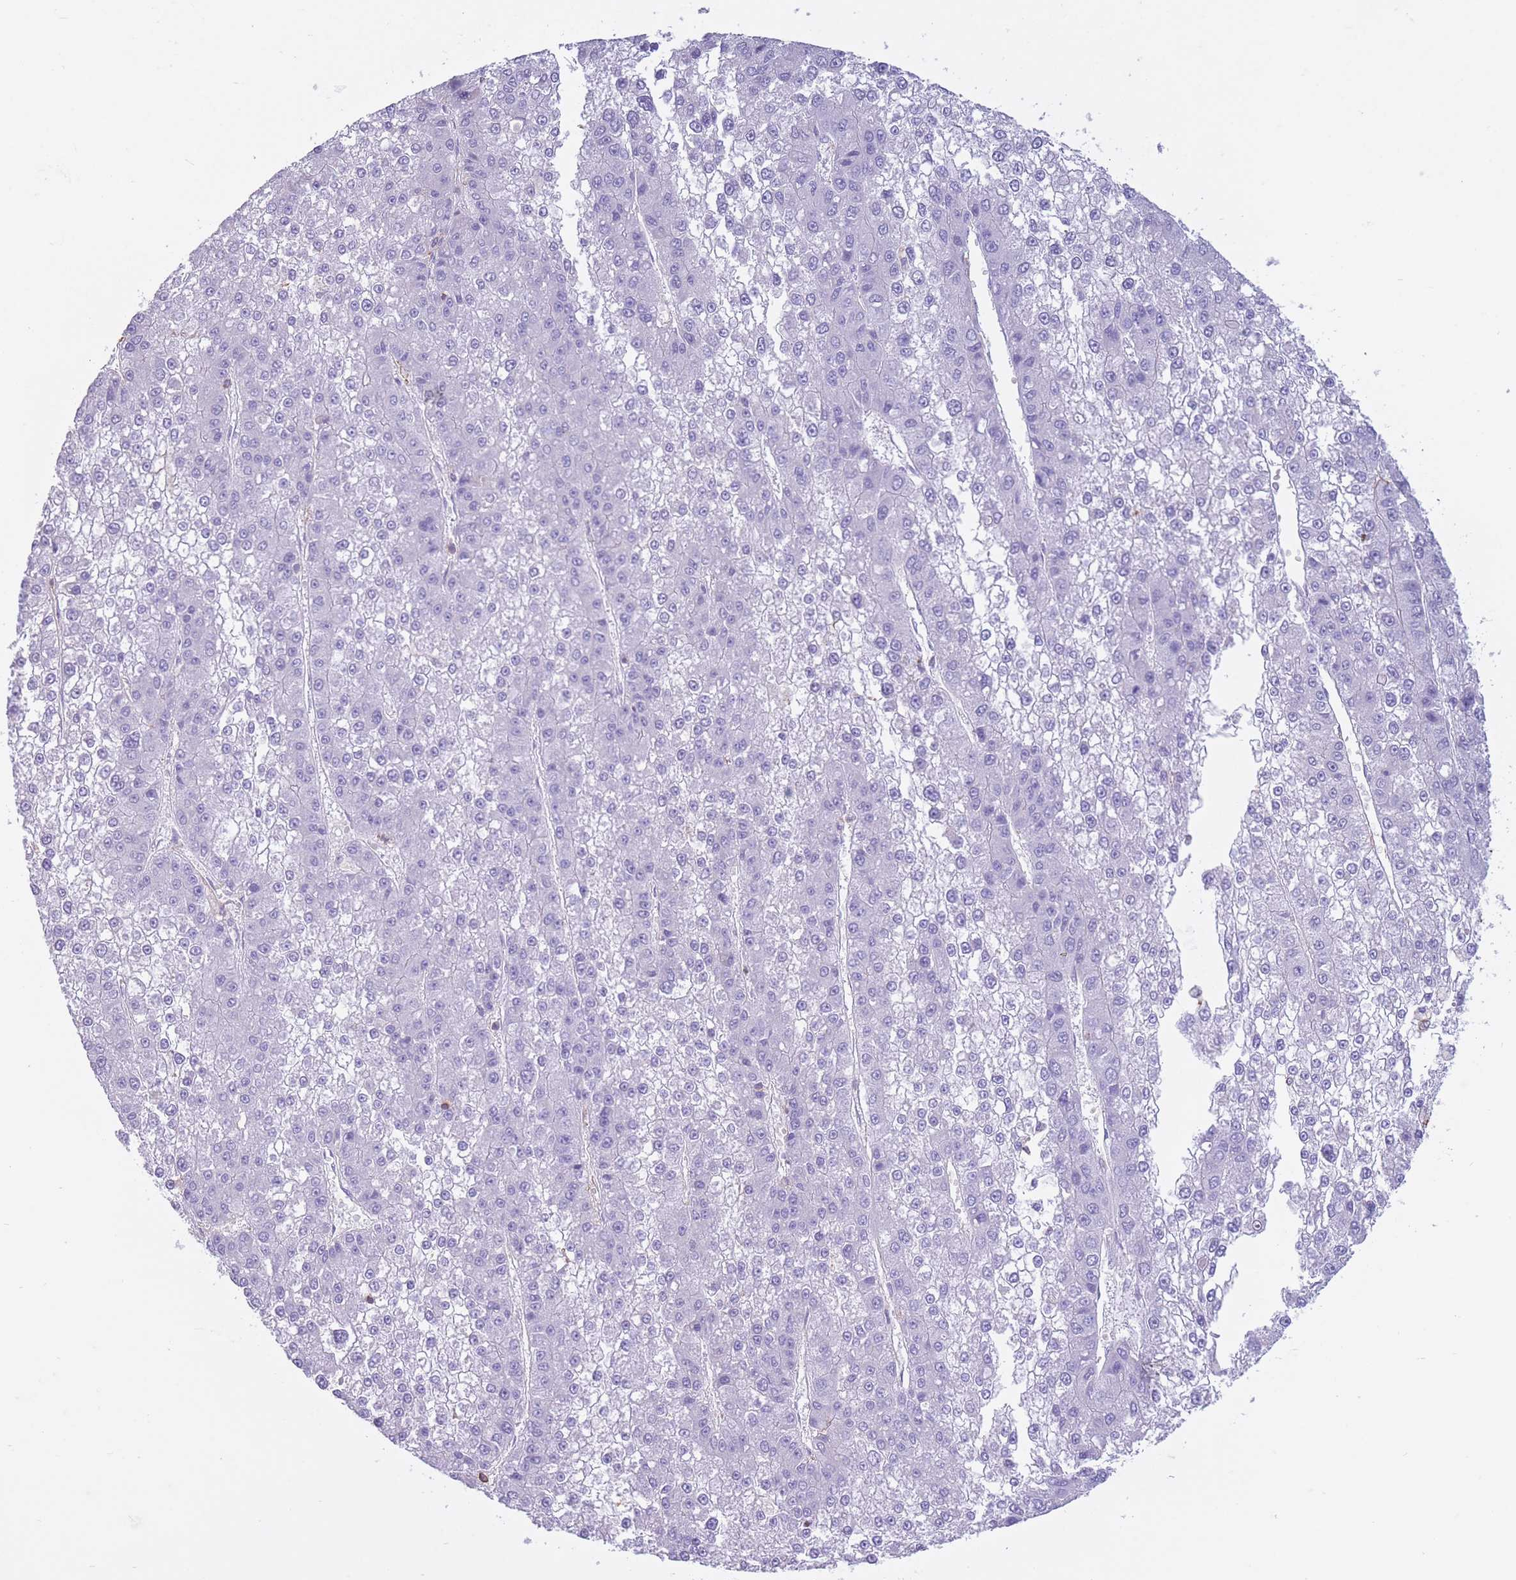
{"staining": {"intensity": "negative", "quantity": "none", "location": "none"}, "tissue": "liver cancer", "cell_type": "Tumor cells", "image_type": "cancer", "snomed": [{"axis": "morphology", "description": "Carcinoma, Hepatocellular, NOS"}, {"axis": "topography", "description": "Liver"}], "caption": "Liver cancer (hepatocellular carcinoma) was stained to show a protein in brown. There is no significant positivity in tumor cells.", "gene": "PDHA1", "patient": {"sex": "female", "age": 73}}